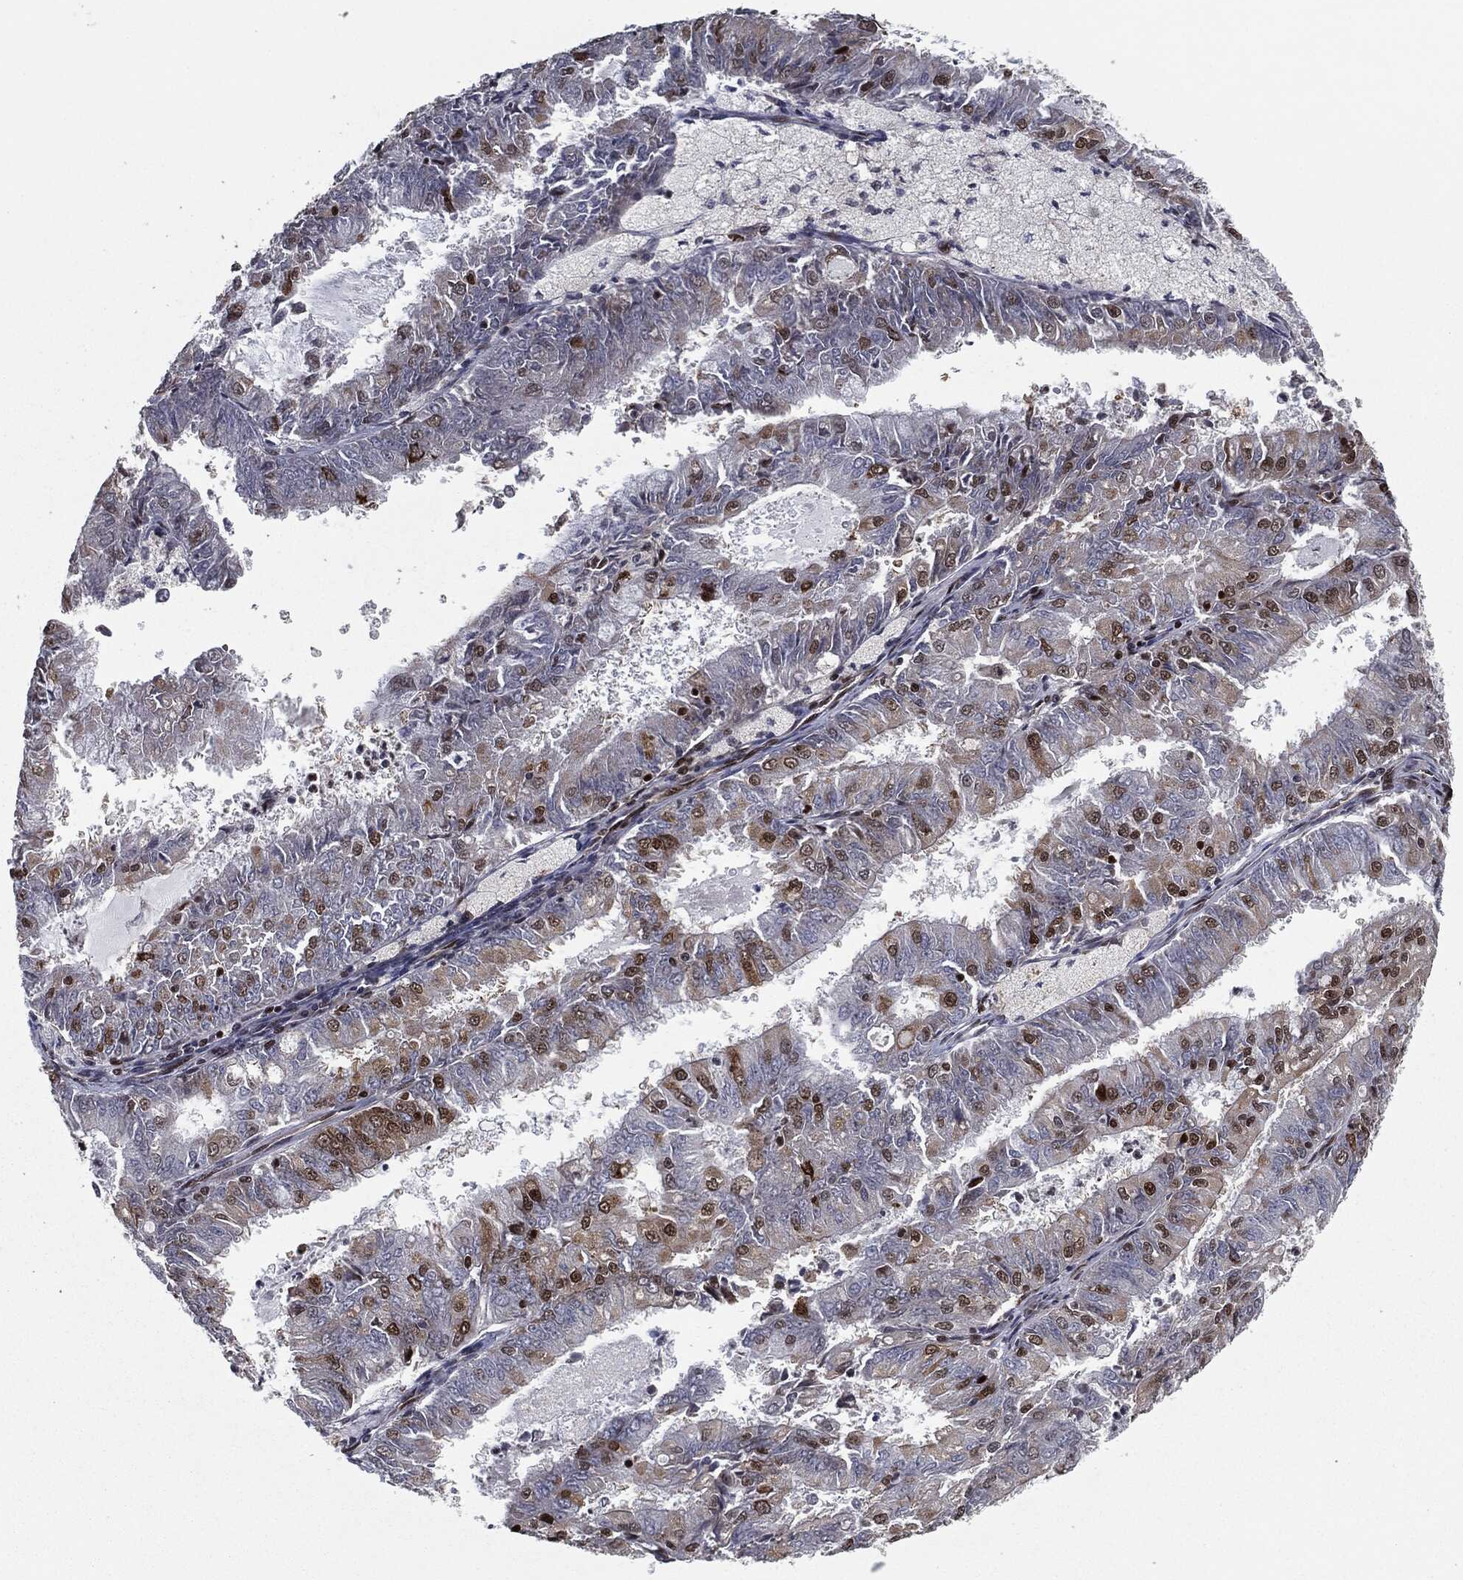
{"staining": {"intensity": "strong", "quantity": "<25%", "location": "cytoplasmic/membranous"}, "tissue": "endometrial cancer", "cell_type": "Tumor cells", "image_type": "cancer", "snomed": [{"axis": "morphology", "description": "Adenocarcinoma, NOS"}, {"axis": "topography", "description": "Endometrium"}], "caption": "Immunohistochemical staining of human endometrial cancer (adenocarcinoma) displays medium levels of strong cytoplasmic/membranous staining in about <25% of tumor cells. (Stains: DAB (3,3'-diaminobenzidine) in brown, nuclei in blue, Microscopy: brightfield microscopy at high magnification).", "gene": "CHCHD2", "patient": {"sex": "female", "age": 57}}